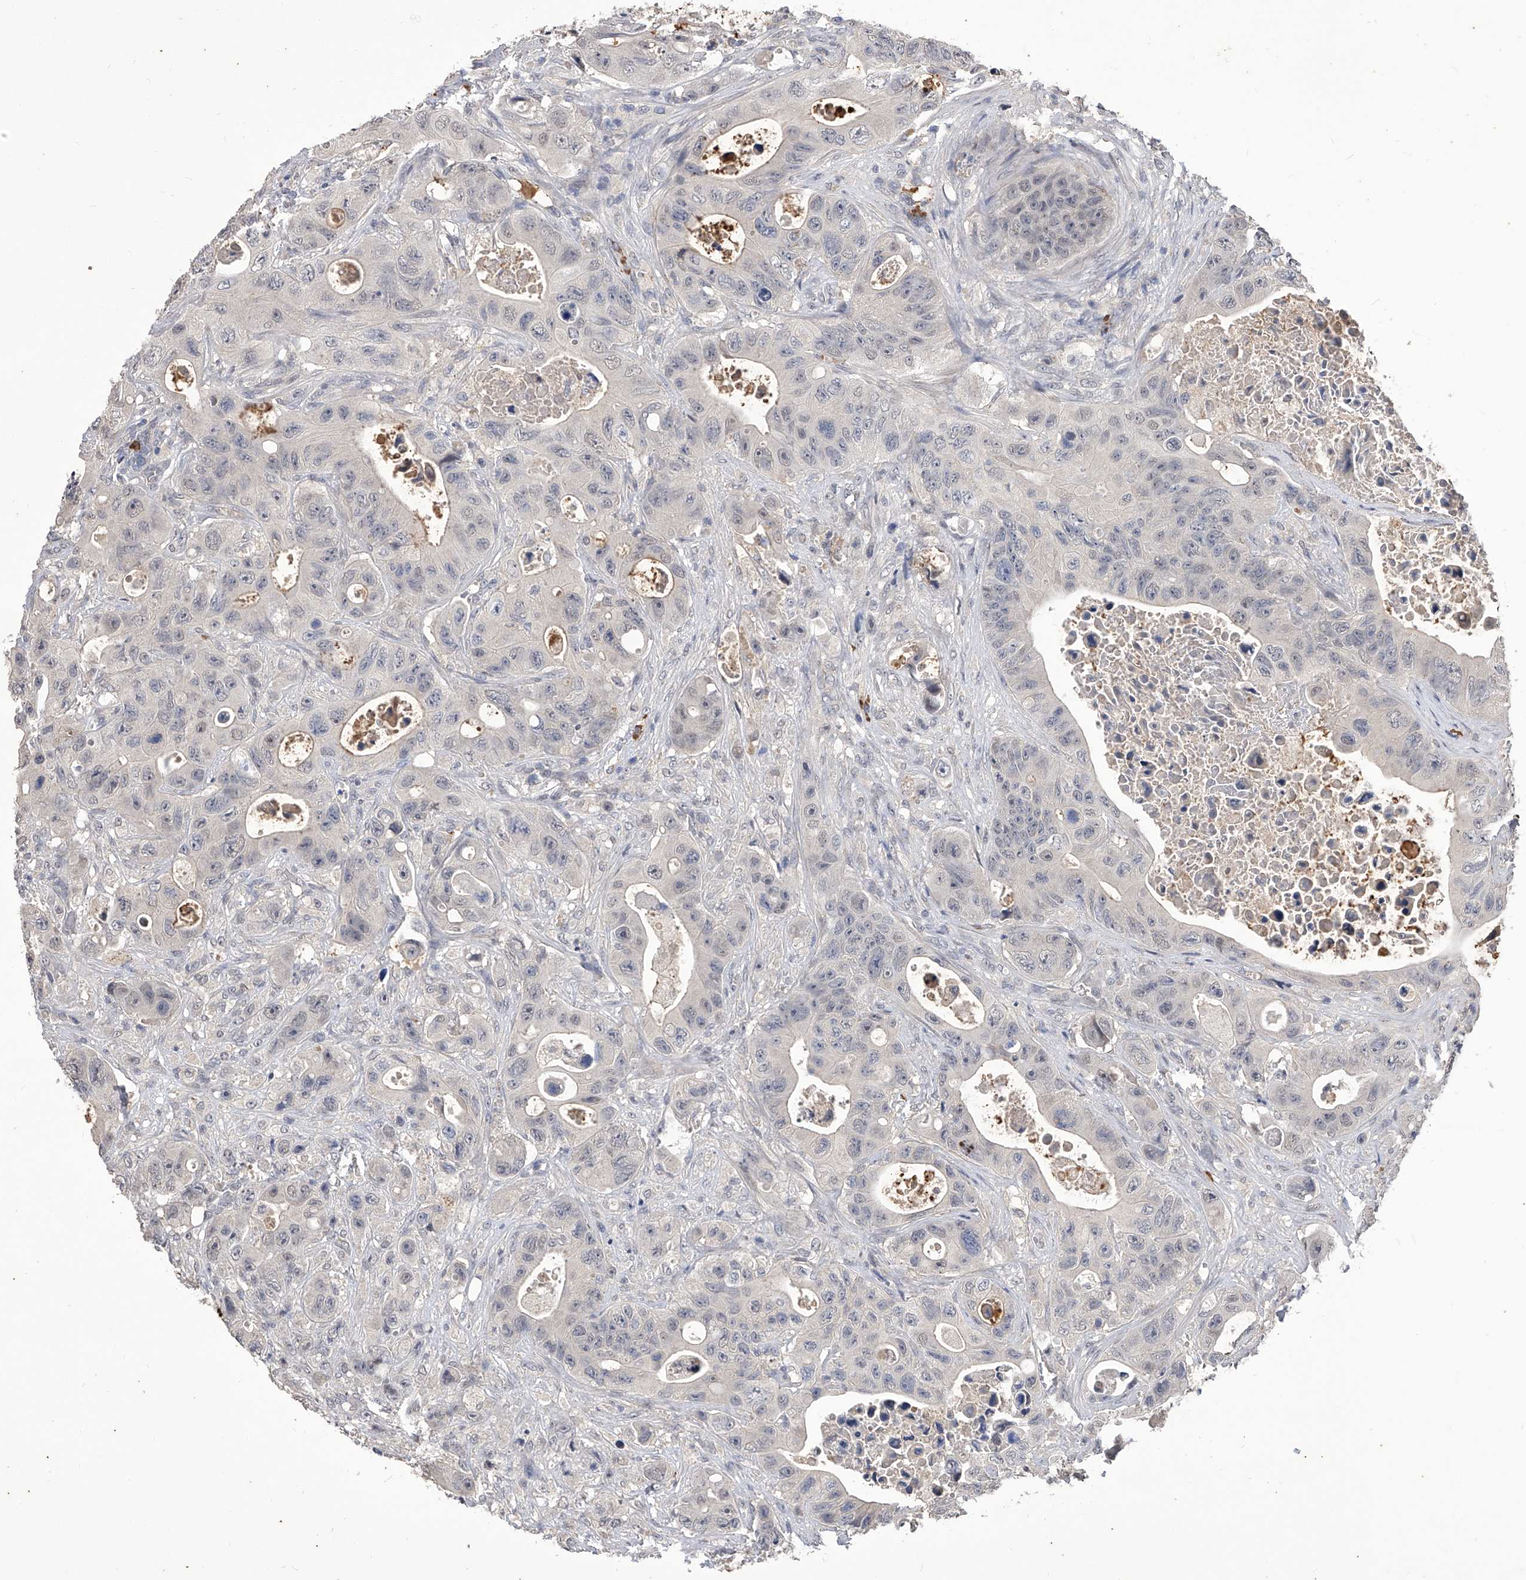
{"staining": {"intensity": "negative", "quantity": "none", "location": "none"}, "tissue": "colorectal cancer", "cell_type": "Tumor cells", "image_type": "cancer", "snomed": [{"axis": "morphology", "description": "Adenocarcinoma, NOS"}, {"axis": "topography", "description": "Colon"}], "caption": "This is an IHC image of human adenocarcinoma (colorectal). There is no expression in tumor cells.", "gene": "CFAP410", "patient": {"sex": "female", "age": 46}}